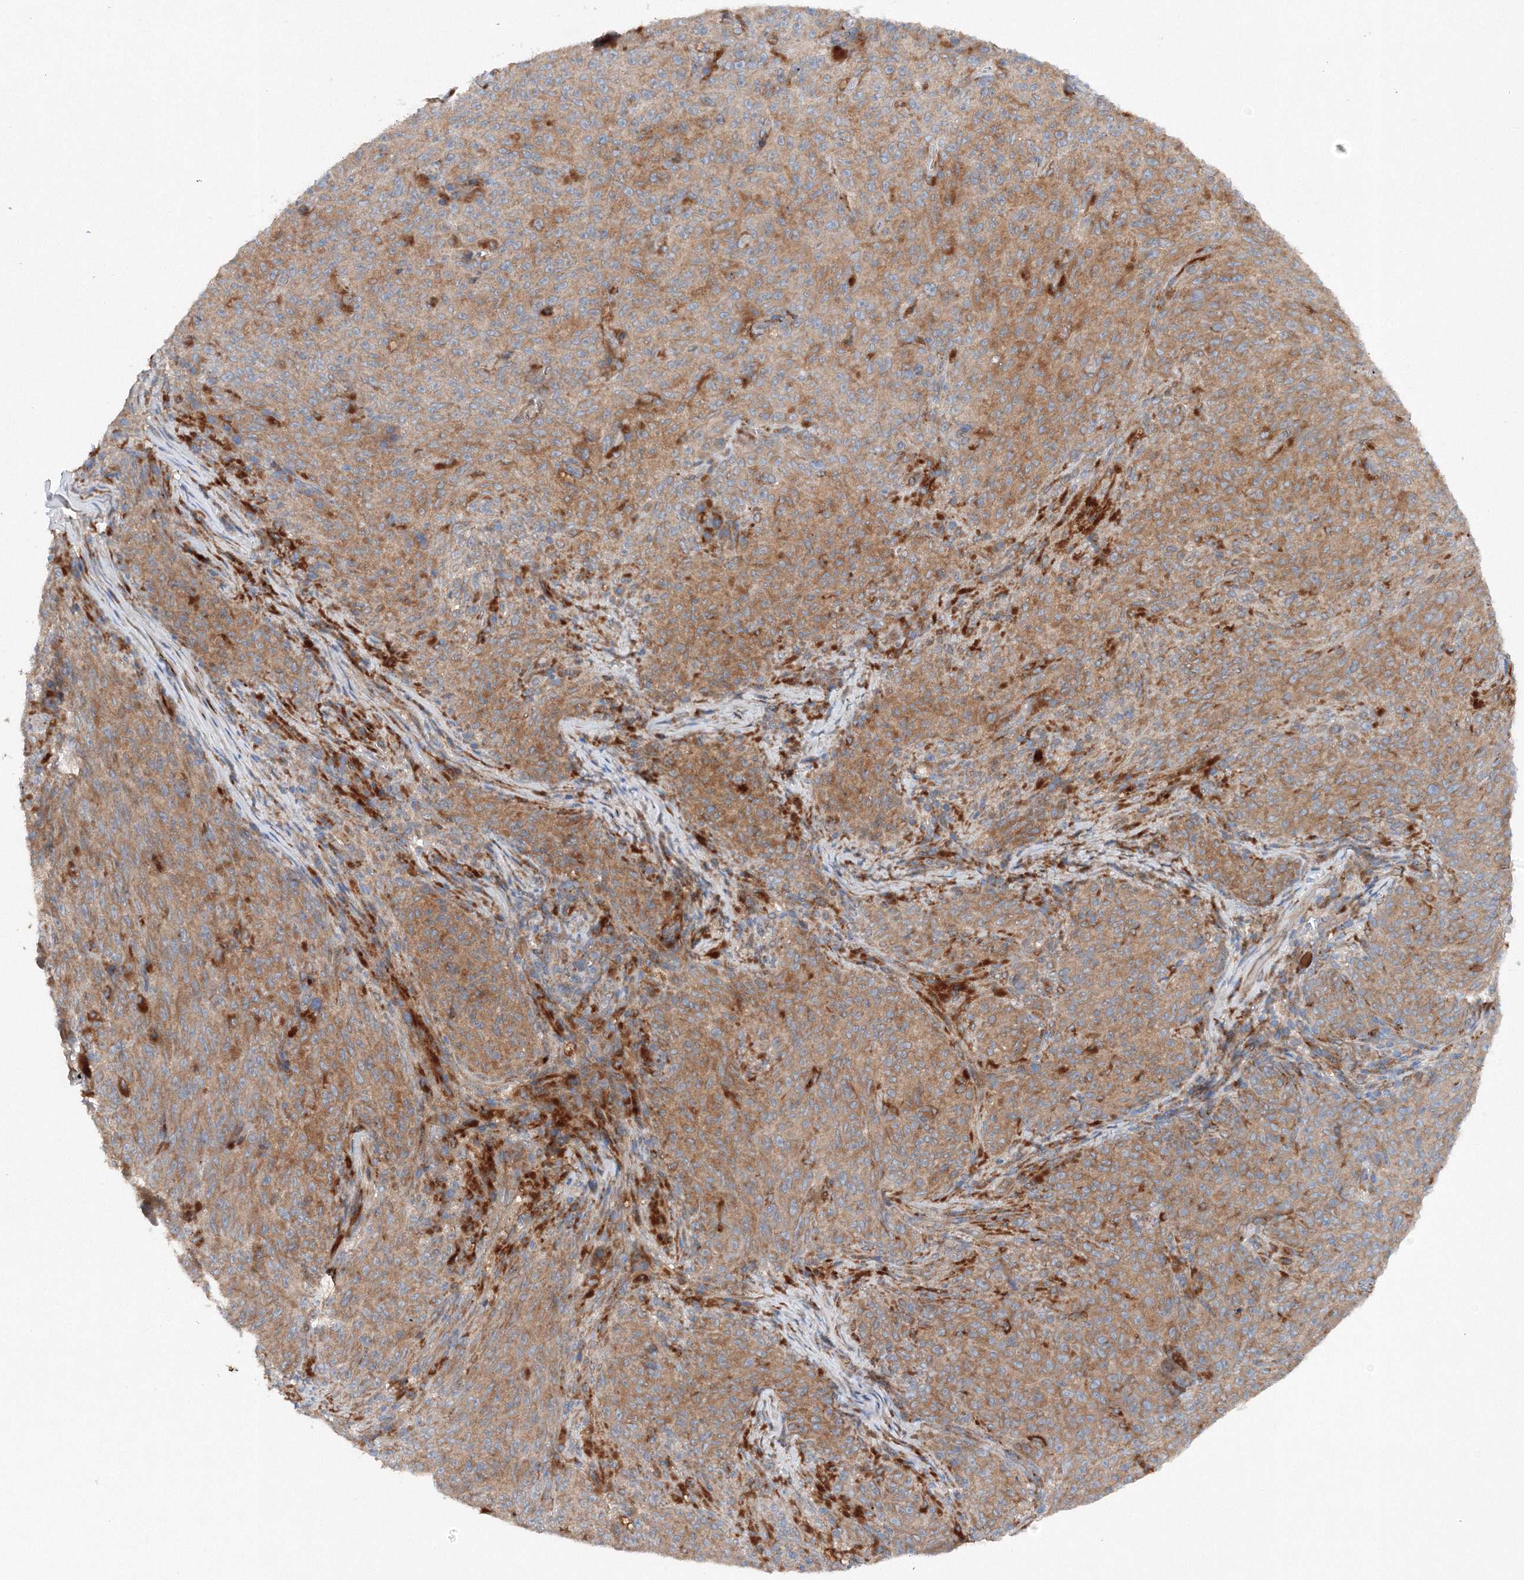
{"staining": {"intensity": "moderate", "quantity": ">75%", "location": "cytoplasmic/membranous"}, "tissue": "melanoma", "cell_type": "Tumor cells", "image_type": "cancer", "snomed": [{"axis": "morphology", "description": "Malignant melanoma, NOS"}, {"axis": "topography", "description": "Skin"}], "caption": "Malignant melanoma stained with a protein marker demonstrates moderate staining in tumor cells.", "gene": "SLC36A1", "patient": {"sex": "female", "age": 82}}